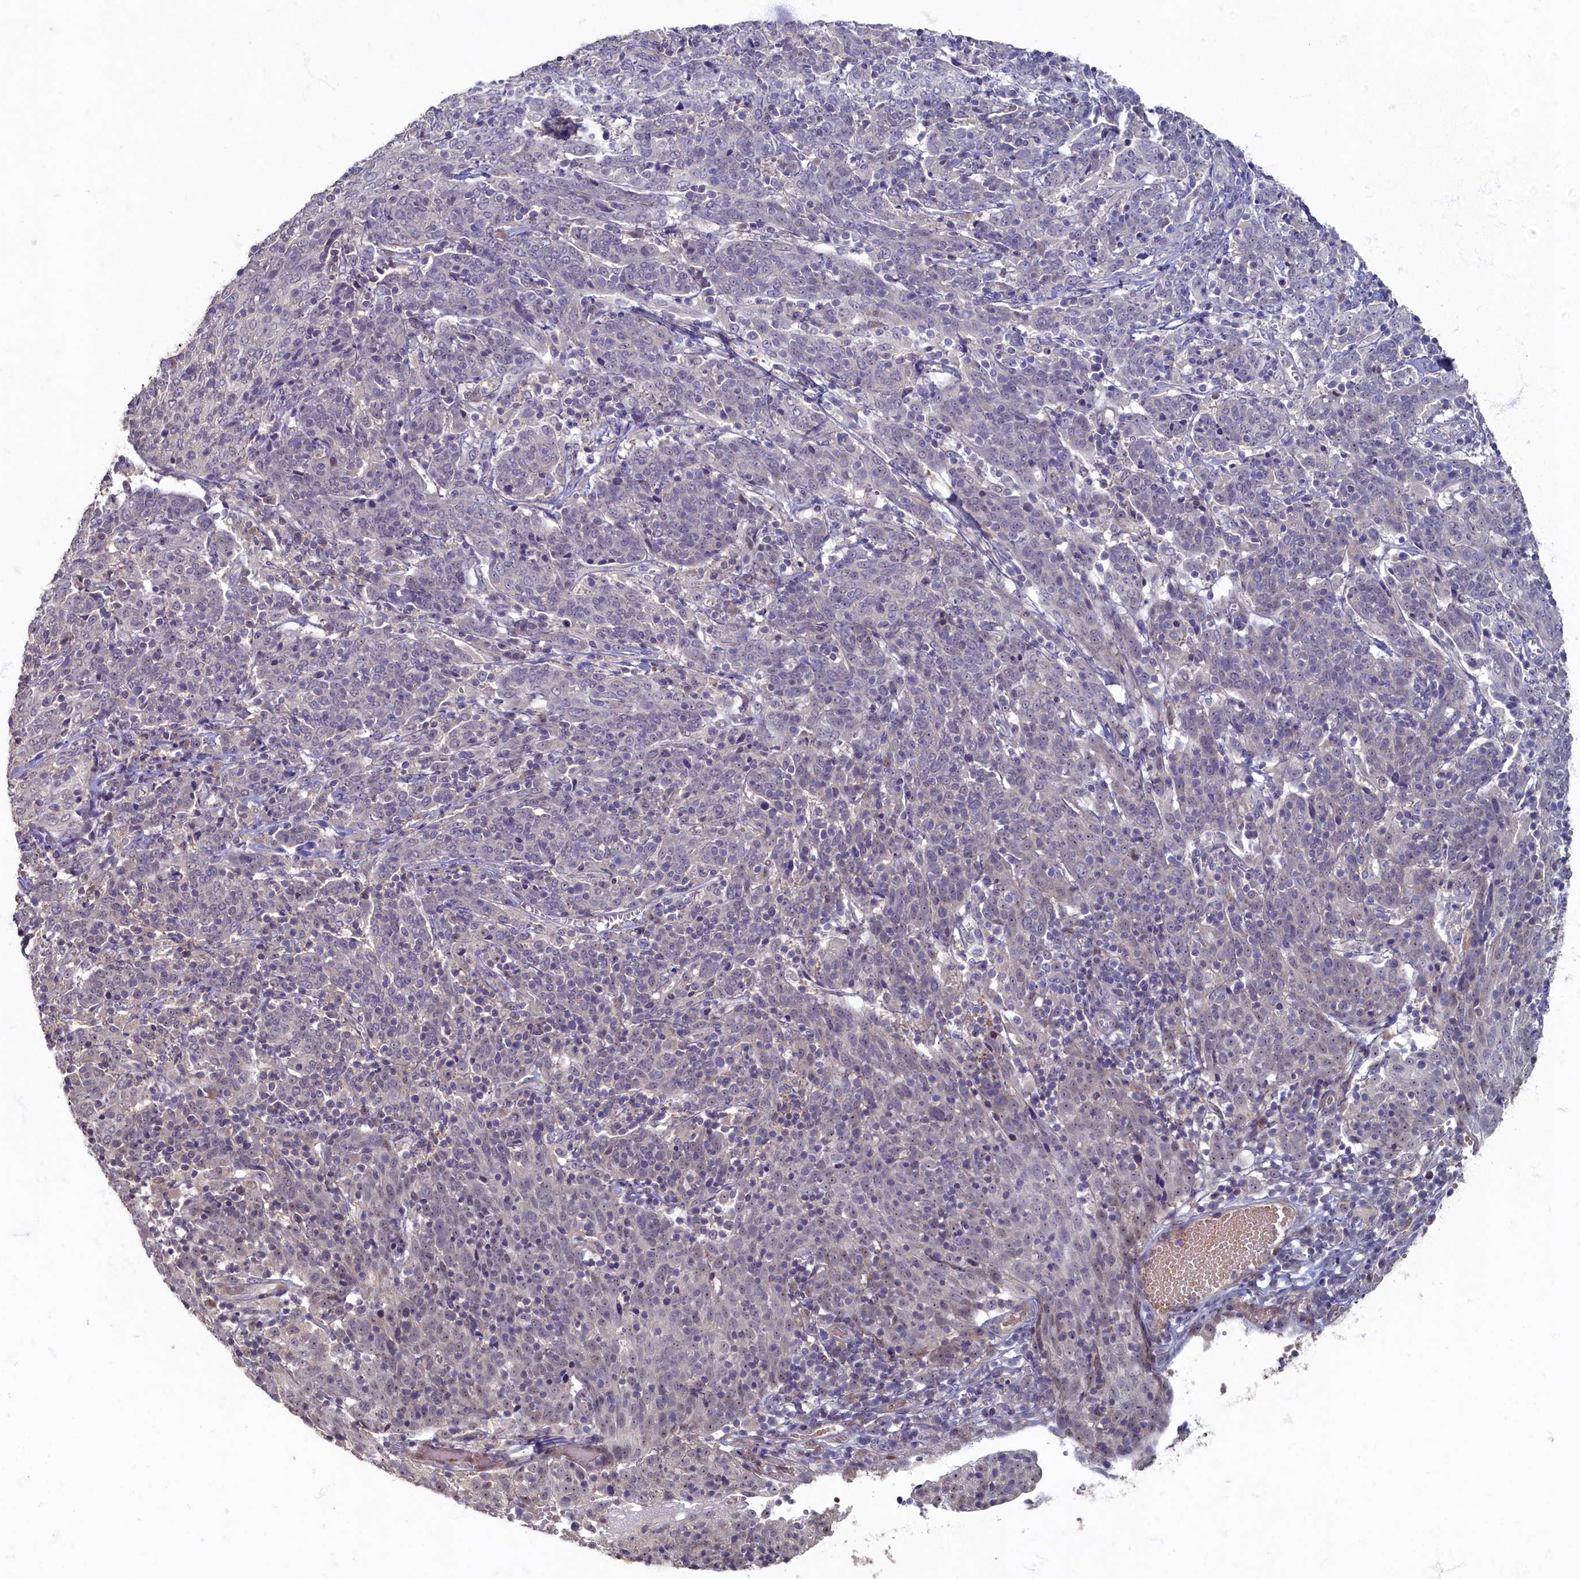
{"staining": {"intensity": "negative", "quantity": "none", "location": "none"}, "tissue": "cervical cancer", "cell_type": "Tumor cells", "image_type": "cancer", "snomed": [{"axis": "morphology", "description": "Squamous cell carcinoma, NOS"}, {"axis": "topography", "description": "Cervix"}], "caption": "DAB immunohistochemical staining of human squamous cell carcinoma (cervical) reveals no significant staining in tumor cells.", "gene": "HUNK", "patient": {"sex": "female", "age": 67}}